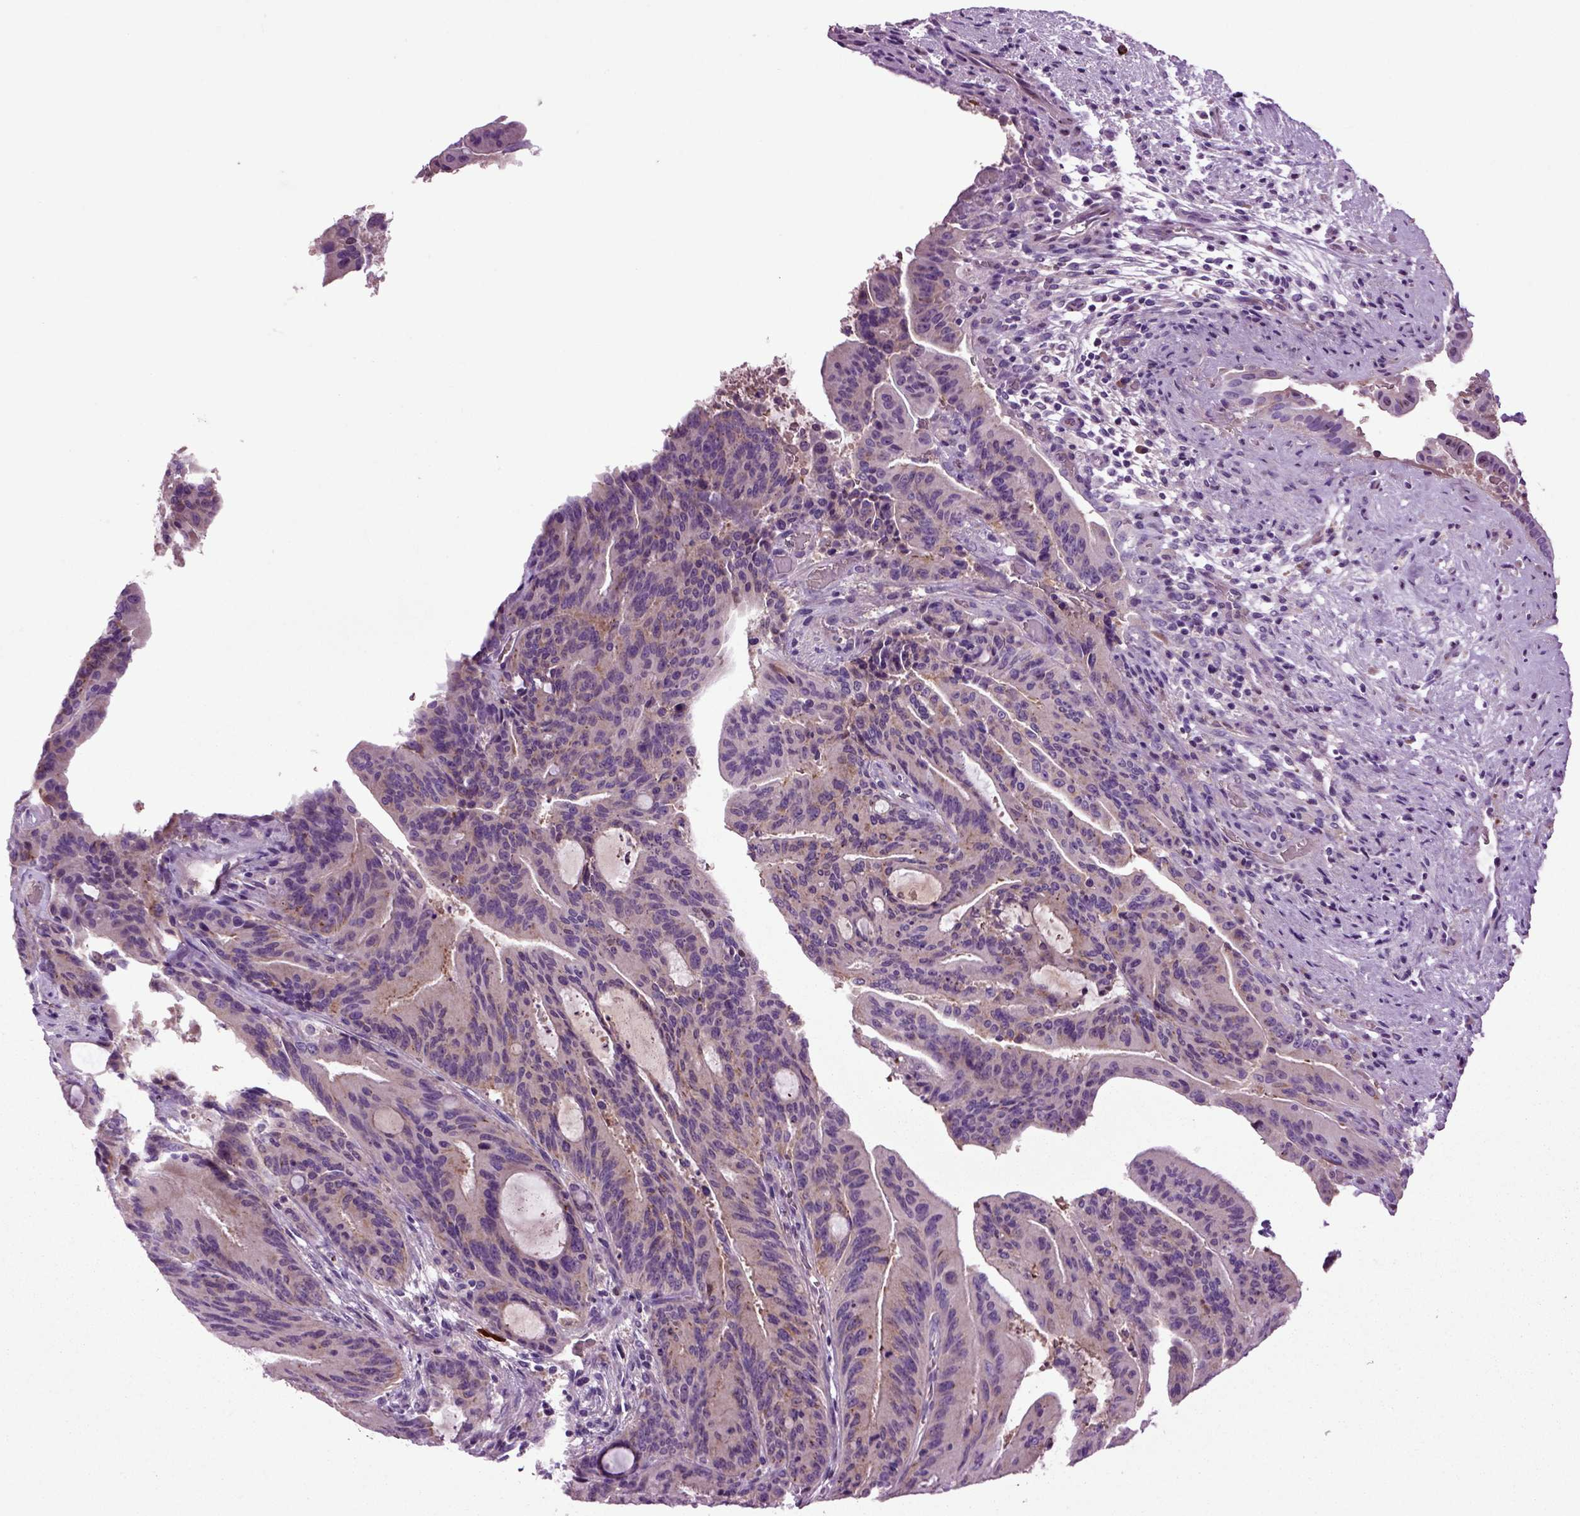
{"staining": {"intensity": "negative", "quantity": "none", "location": "none"}, "tissue": "liver cancer", "cell_type": "Tumor cells", "image_type": "cancer", "snomed": [{"axis": "morphology", "description": "Cholangiocarcinoma"}, {"axis": "topography", "description": "Liver"}], "caption": "This histopathology image is of liver cholangiocarcinoma stained with IHC to label a protein in brown with the nuclei are counter-stained blue. There is no staining in tumor cells.", "gene": "SPON1", "patient": {"sex": "female", "age": 73}}